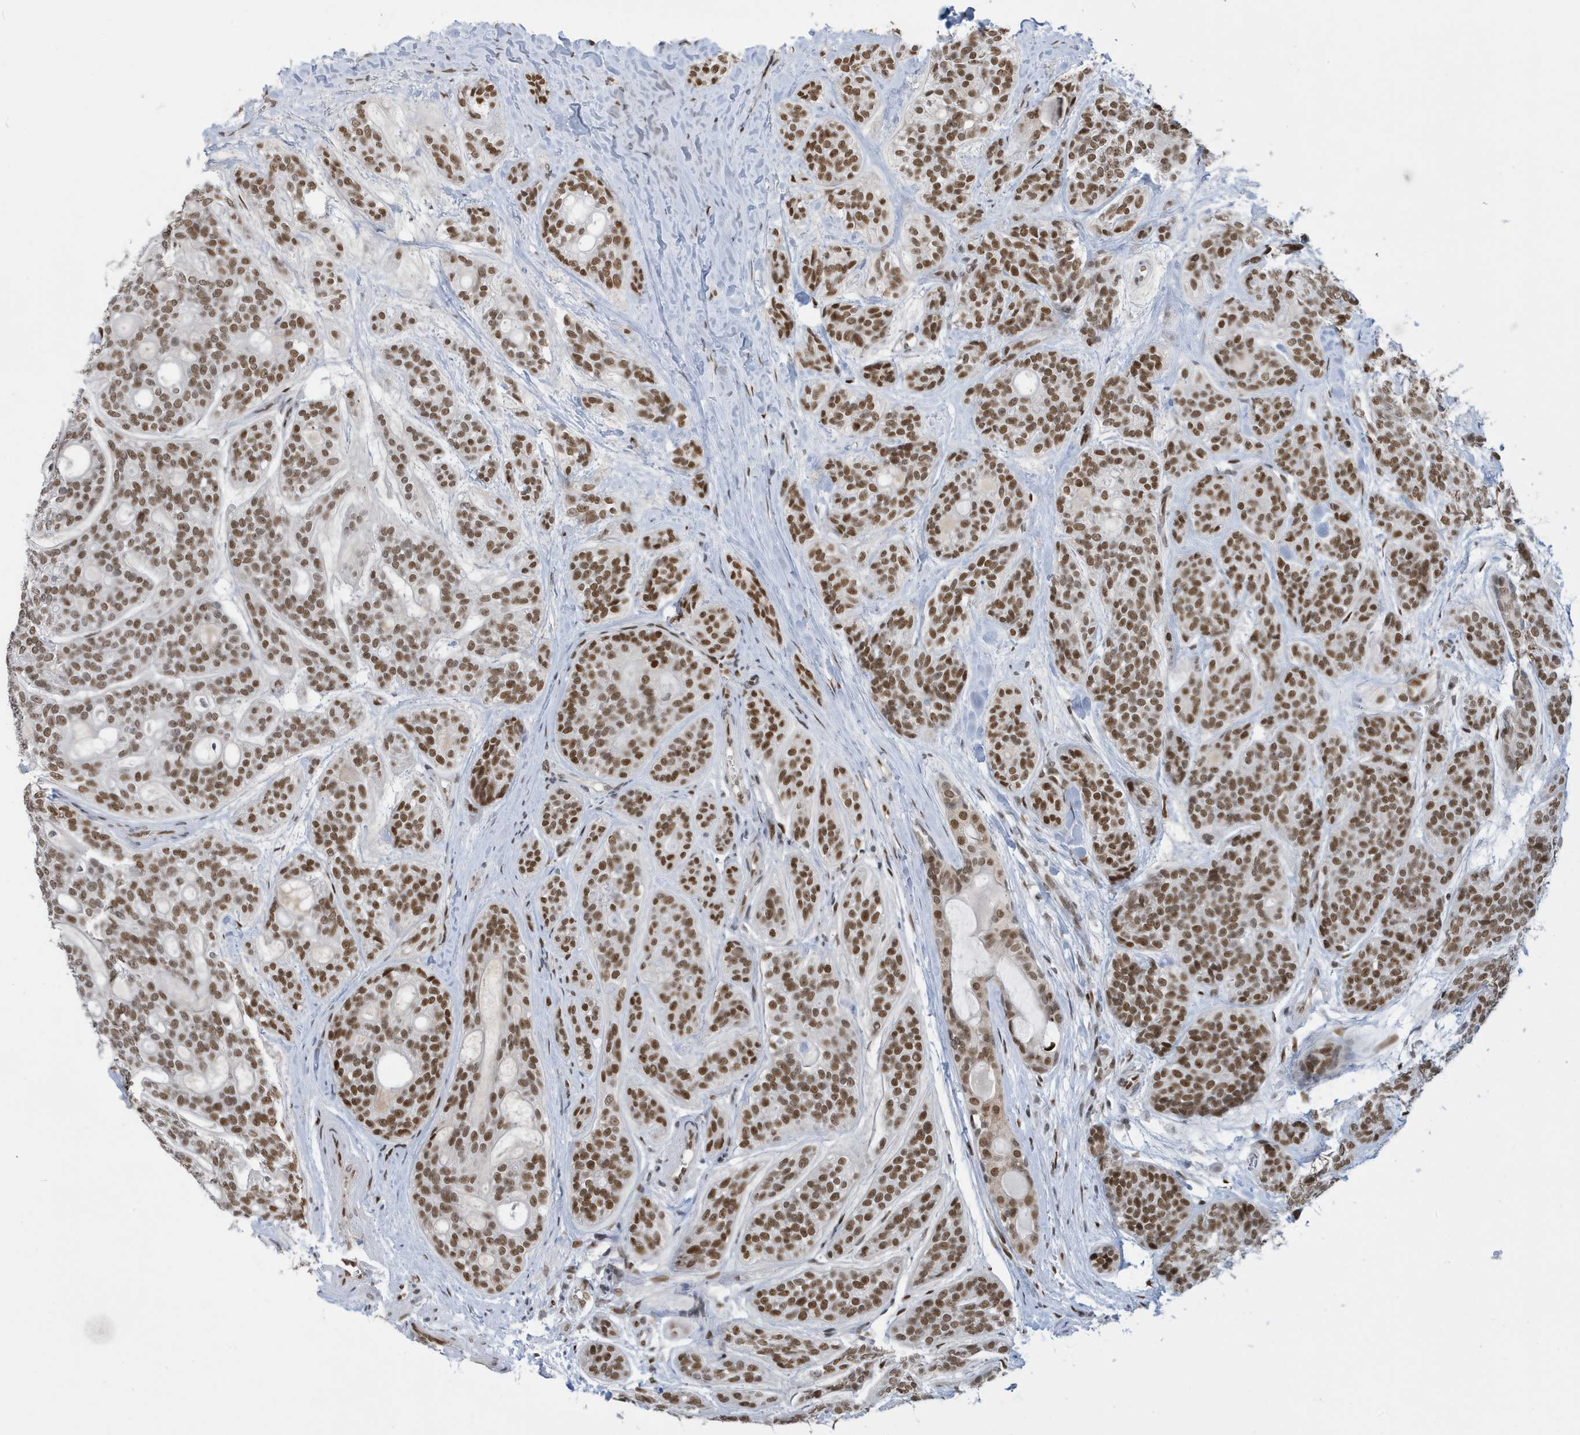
{"staining": {"intensity": "moderate", "quantity": ">75%", "location": "nuclear"}, "tissue": "head and neck cancer", "cell_type": "Tumor cells", "image_type": "cancer", "snomed": [{"axis": "morphology", "description": "Adenocarcinoma, NOS"}, {"axis": "topography", "description": "Head-Neck"}], "caption": "Protein analysis of adenocarcinoma (head and neck) tissue exhibits moderate nuclear staining in approximately >75% of tumor cells.", "gene": "PCYT1A", "patient": {"sex": "male", "age": 66}}